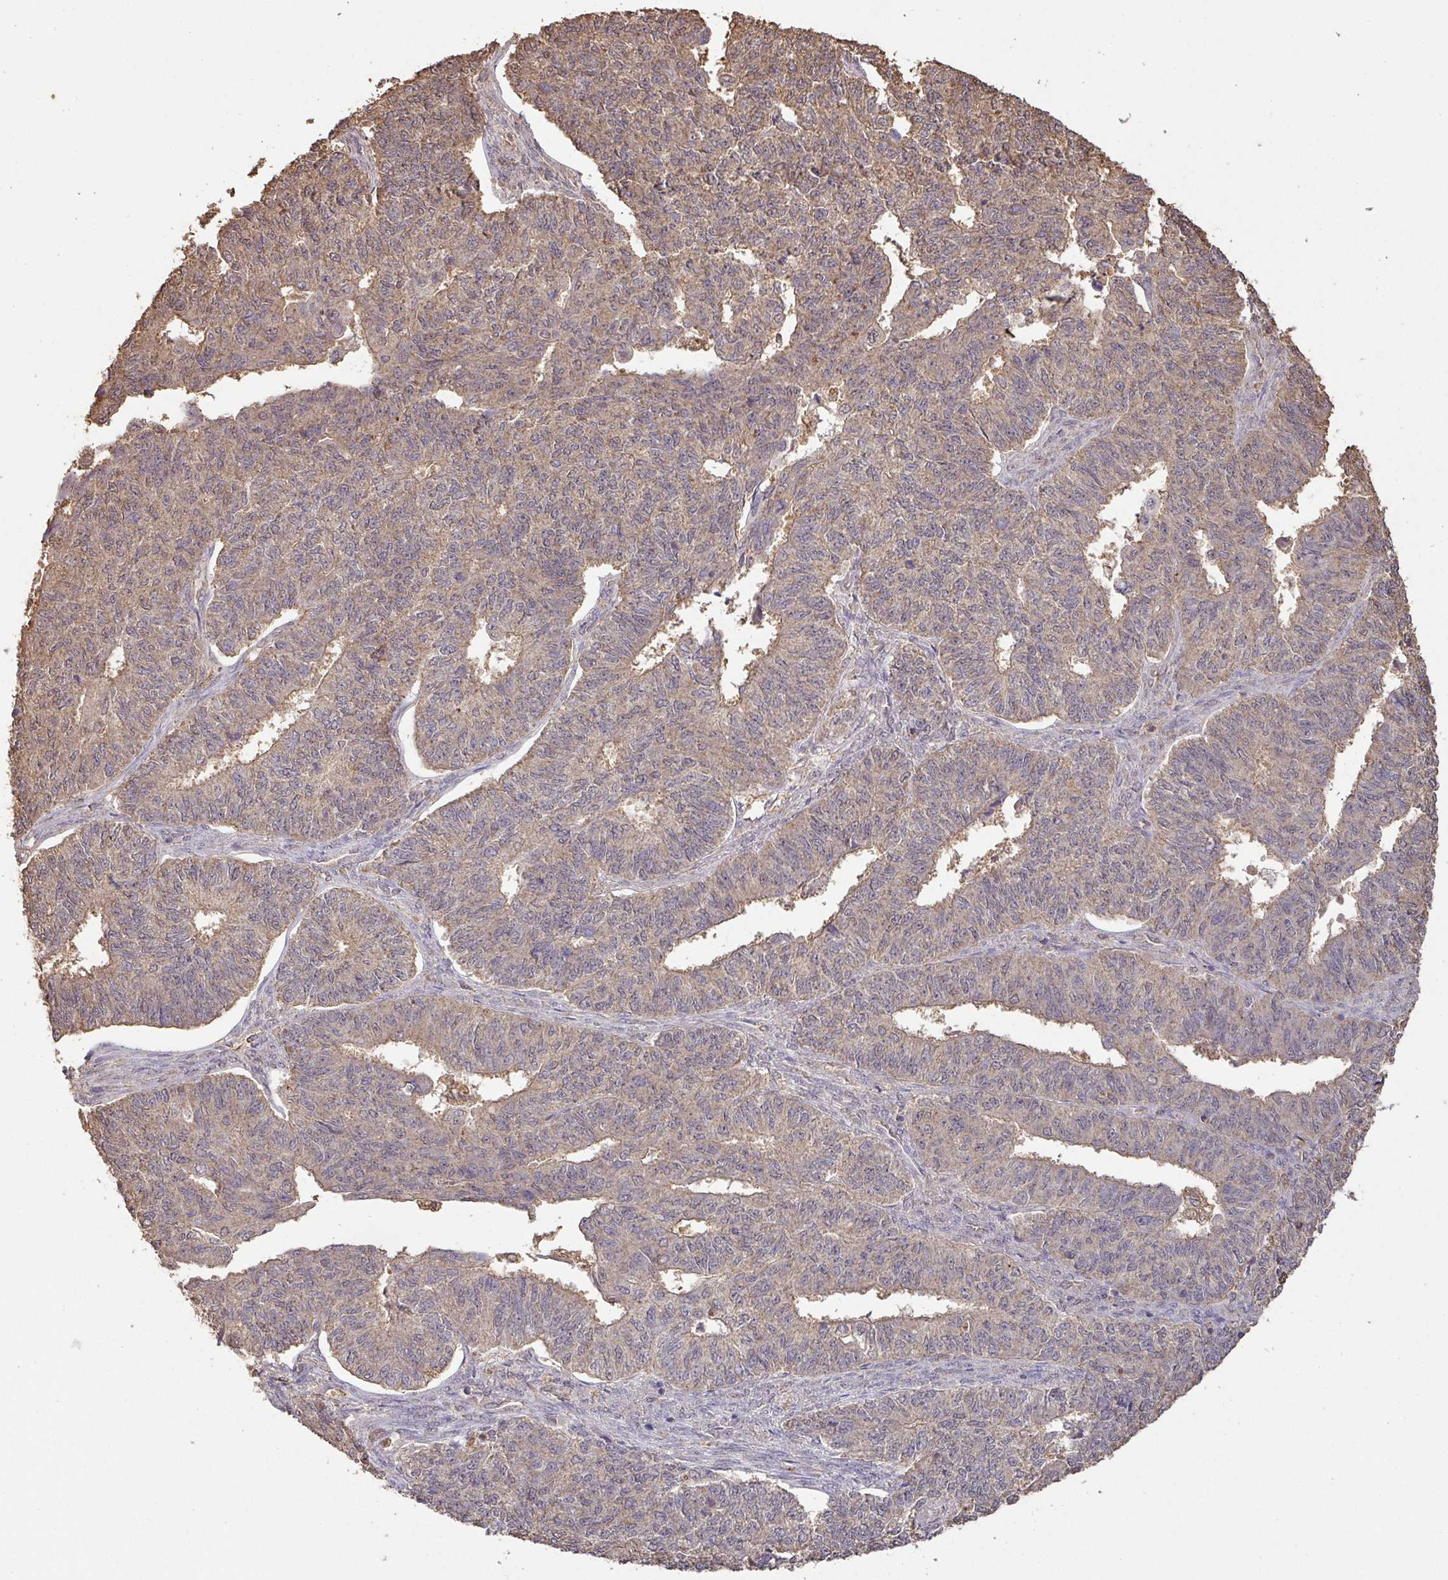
{"staining": {"intensity": "weak", "quantity": "25%-75%", "location": "cytoplasmic/membranous"}, "tissue": "endometrial cancer", "cell_type": "Tumor cells", "image_type": "cancer", "snomed": [{"axis": "morphology", "description": "Adenocarcinoma, NOS"}, {"axis": "topography", "description": "Endometrium"}], "caption": "Endometrial adenocarcinoma stained with a brown dye demonstrates weak cytoplasmic/membranous positive staining in about 25%-75% of tumor cells.", "gene": "ATAT1", "patient": {"sex": "female", "age": 32}}